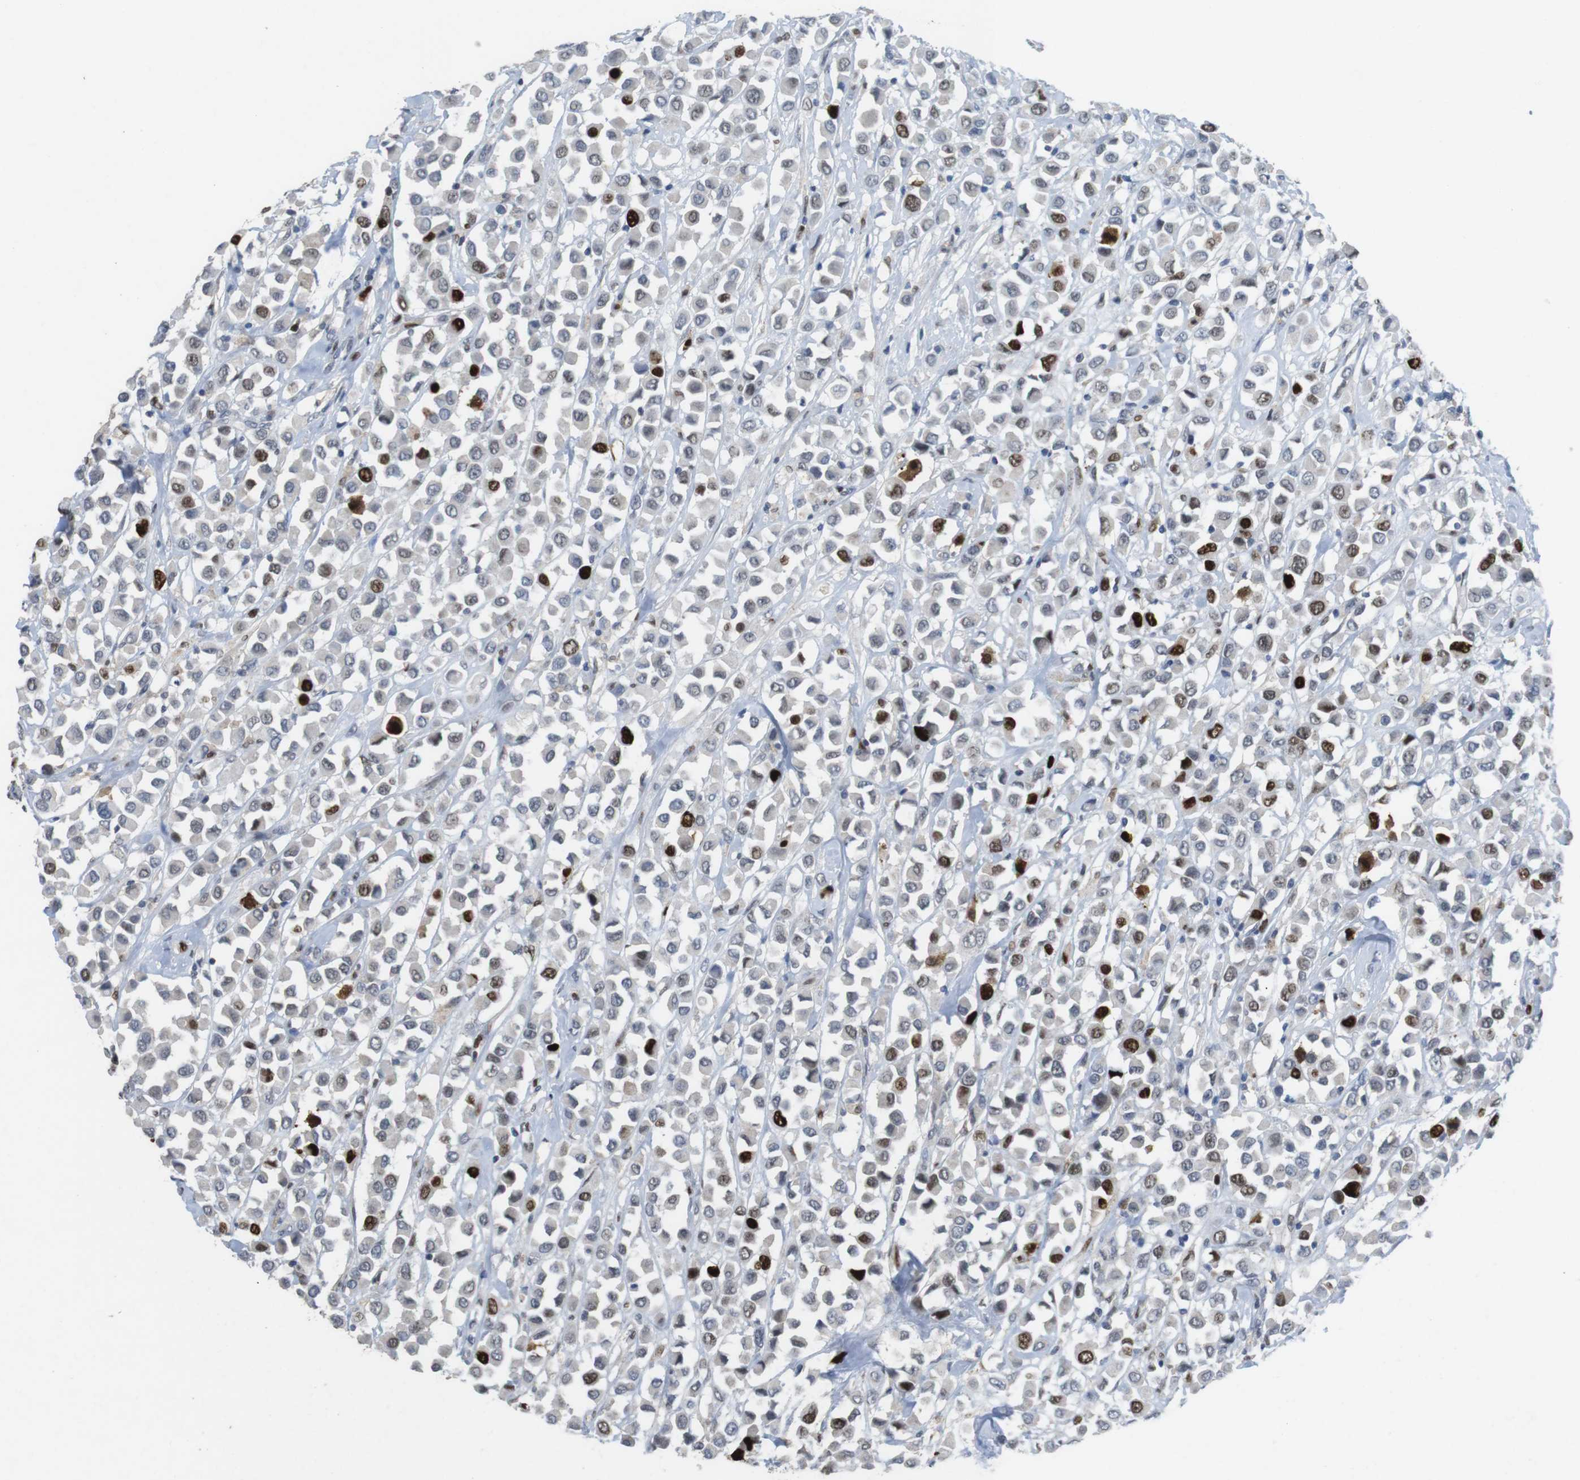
{"staining": {"intensity": "strong", "quantity": "25%-75%", "location": "nuclear"}, "tissue": "breast cancer", "cell_type": "Tumor cells", "image_type": "cancer", "snomed": [{"axis": "morphology", "description": "Duct carcinoma"}, {"axis": "topography", "description": "Breast"}], "caption": "This photomicrograph exhibits breast cancer stained with immunohistochemistry to label a protein in brown. The nuclear of tumor cells show strong positivity for the protein. Nuclei are counter-stained blue.", "gene": "KPNA2", "patient": {"sex": "female", "age": 61}}